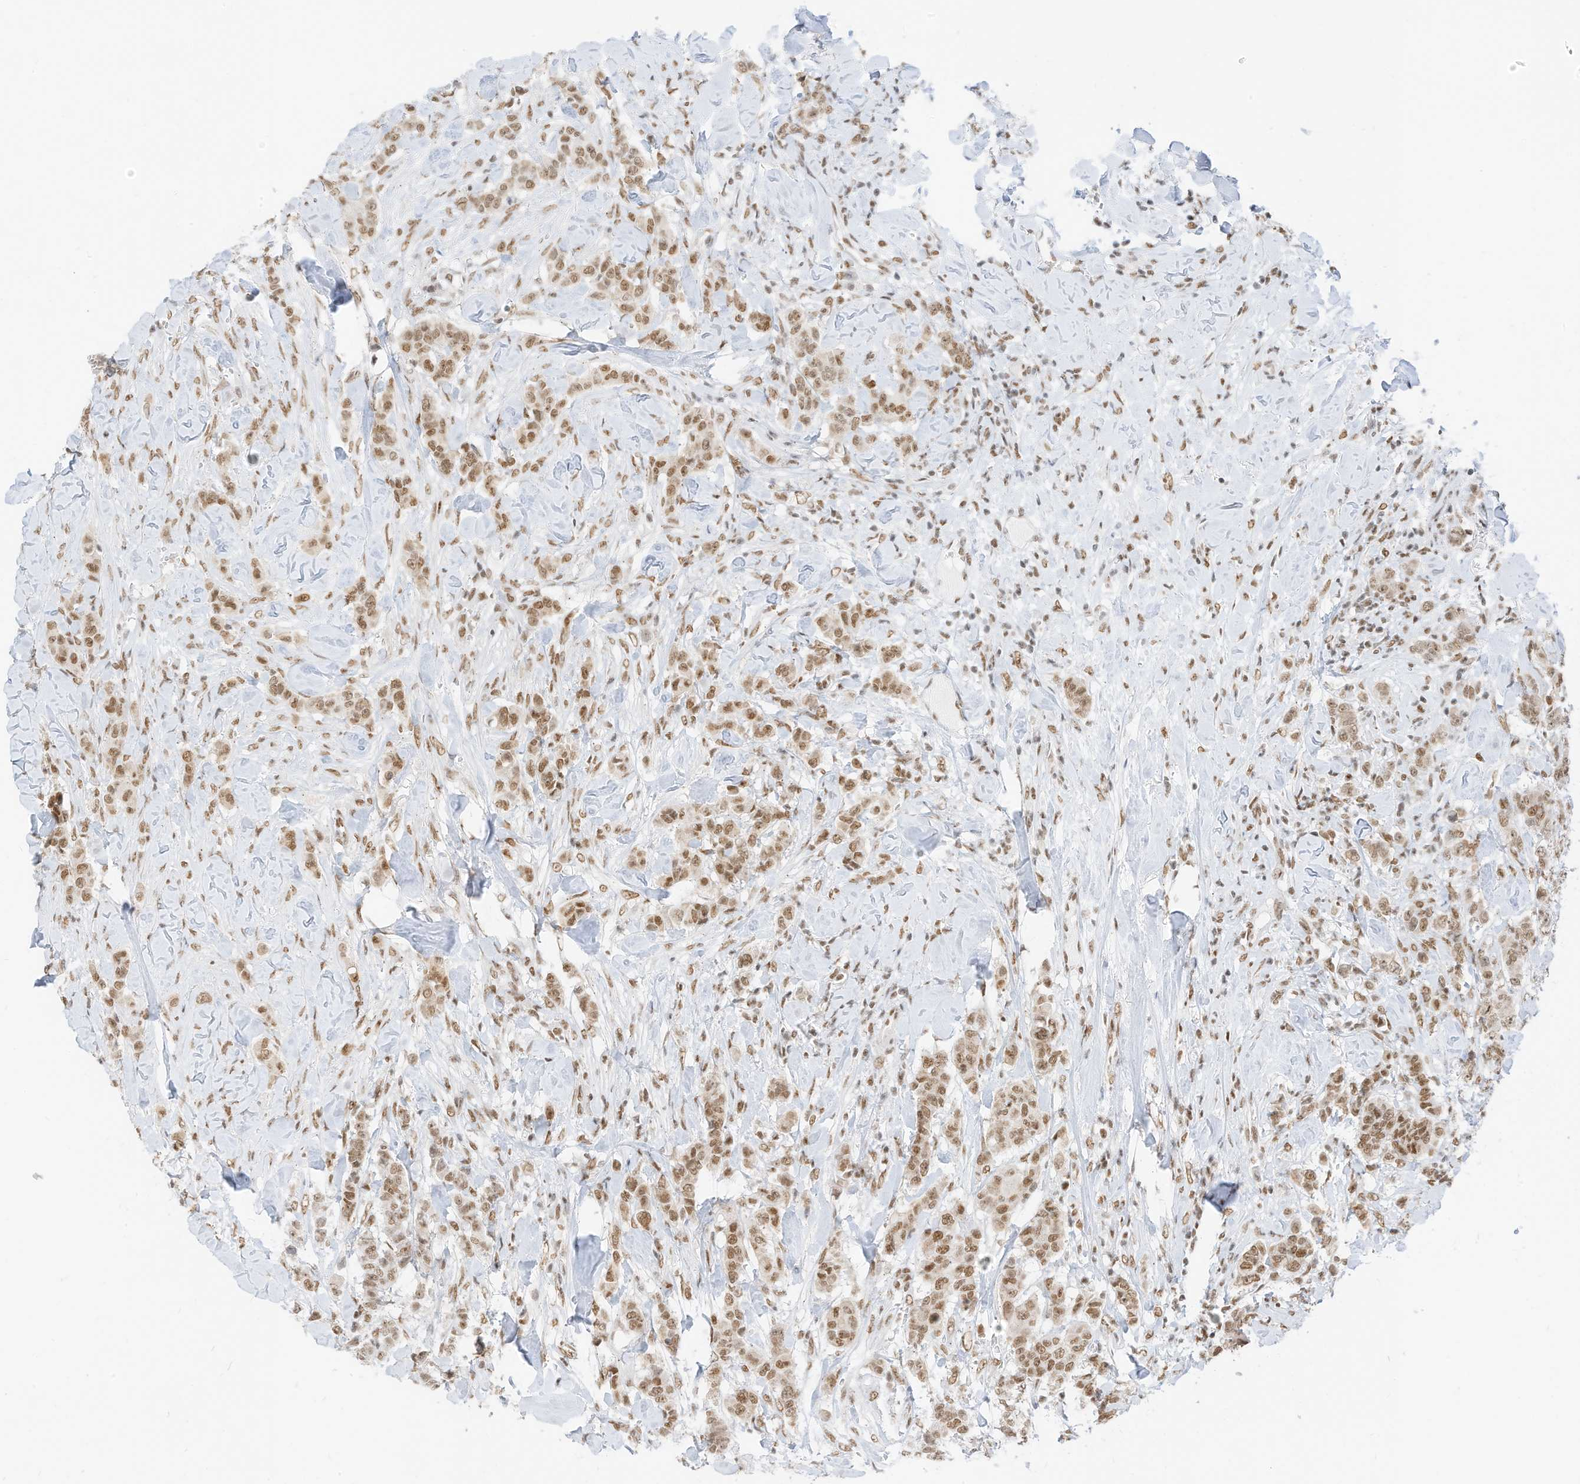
{"staining": {"intensity": "moderate", "quantity": ">75%", "location": "nuclear"}, "tissue": "breast cancer", "cell_type": "Tumor cells", "image_type": "cancer", "snomed": [{"axis": "morphology", "description": "Duct carcinoma"}, {"axis": "topography", "description": "Breast"}], "caption": "A photomicrograph of invasive ductal carcinoma (breast) stained for a protein shows moderate nuclear brown staining in tumor cells.", "gene": "SMARCA2", "patient": {"sex": "female", "age": 40}}